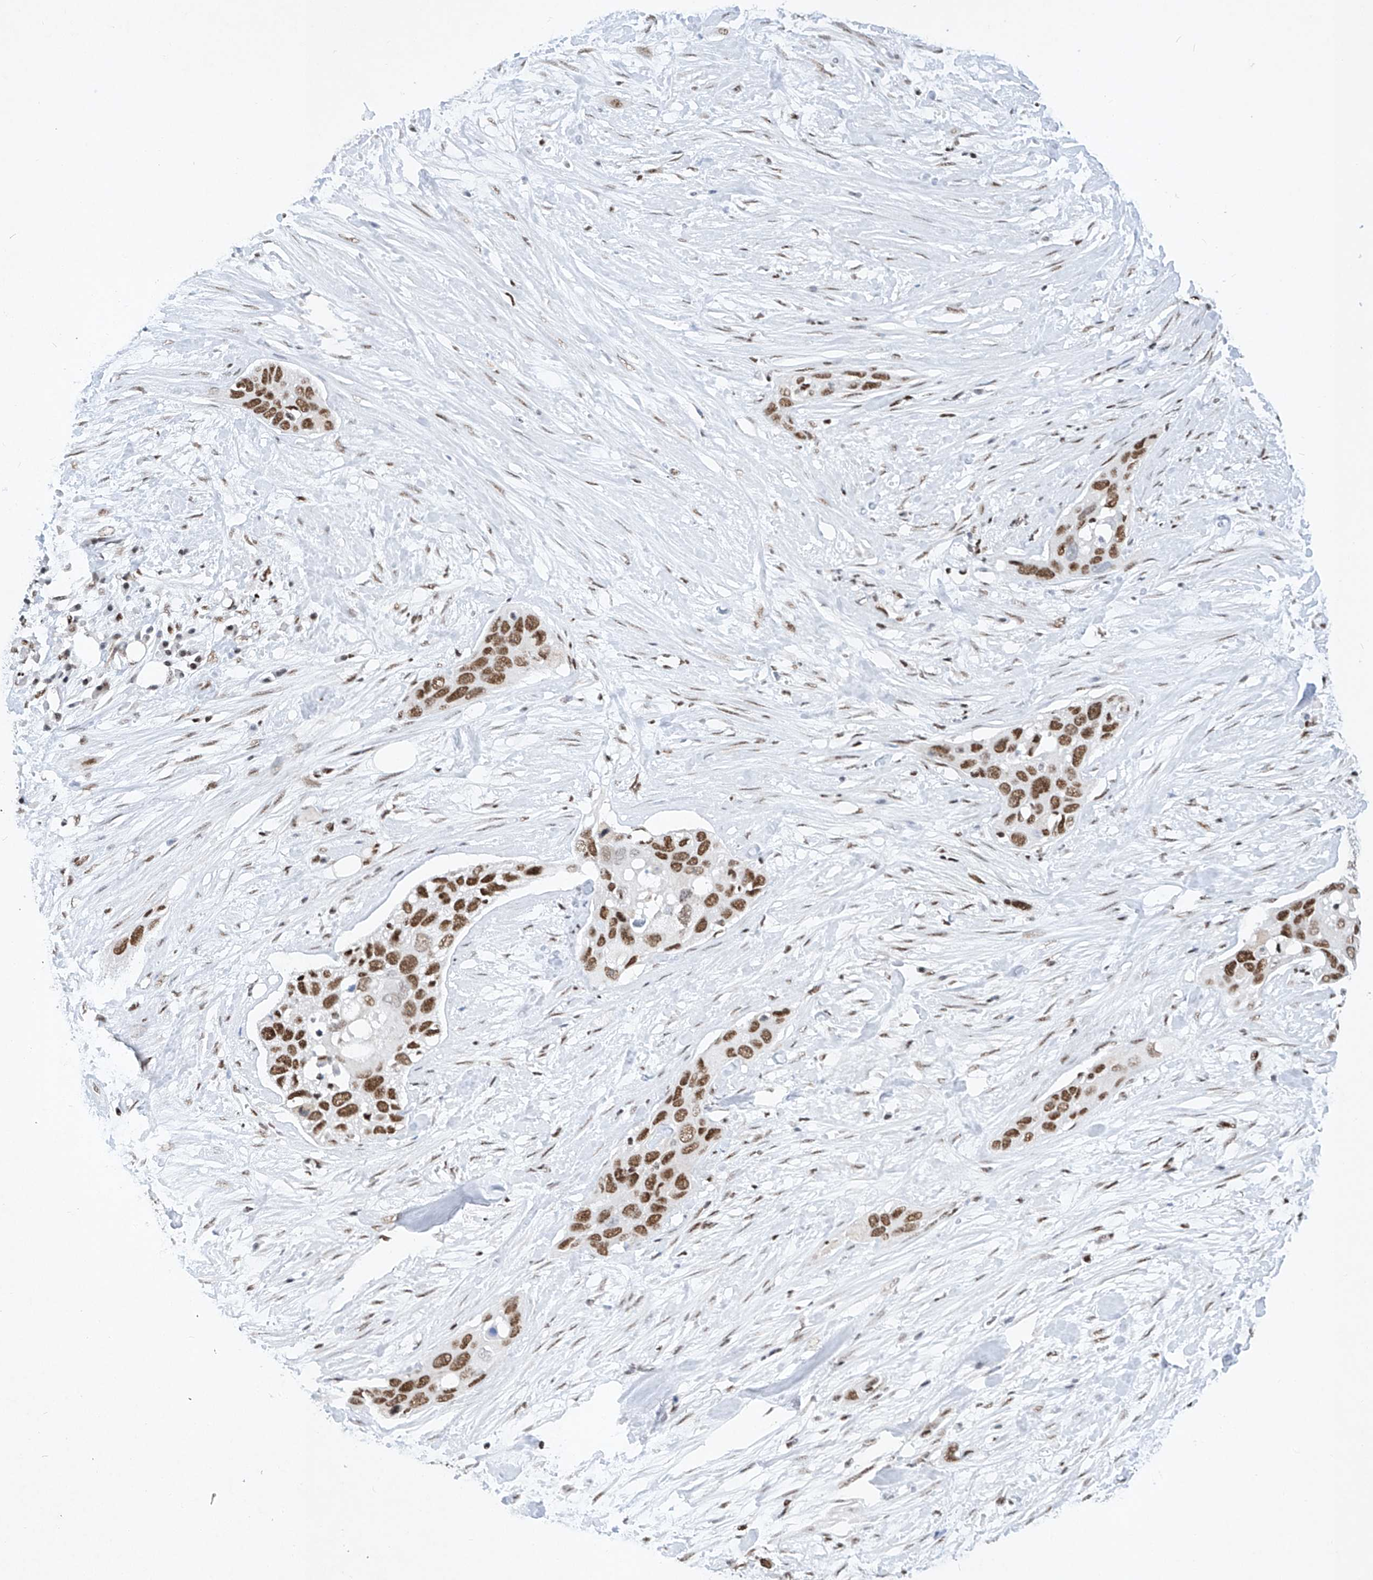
{"staining": {"intensity": "moderate", "quantity": ">75%", "location": "nuclear"}, "tissue": "pancreatic cancer", "cell_type": "Tumor cells", "image_type": "cancer", "snomed": [{"axis": "morphology", "description": "Adenocarcinoma, NOS"}, {"axis": "topography", "description": "Pancreas"}], "caption": "Adenocarcinoma (pancreatic) was stained to show a protein in brown. There is medium levels of moderate nuclear positivity in about >75% of tumor cells.", "gene": "TAF4", "patient": {"sex": "female", "age": 60}}